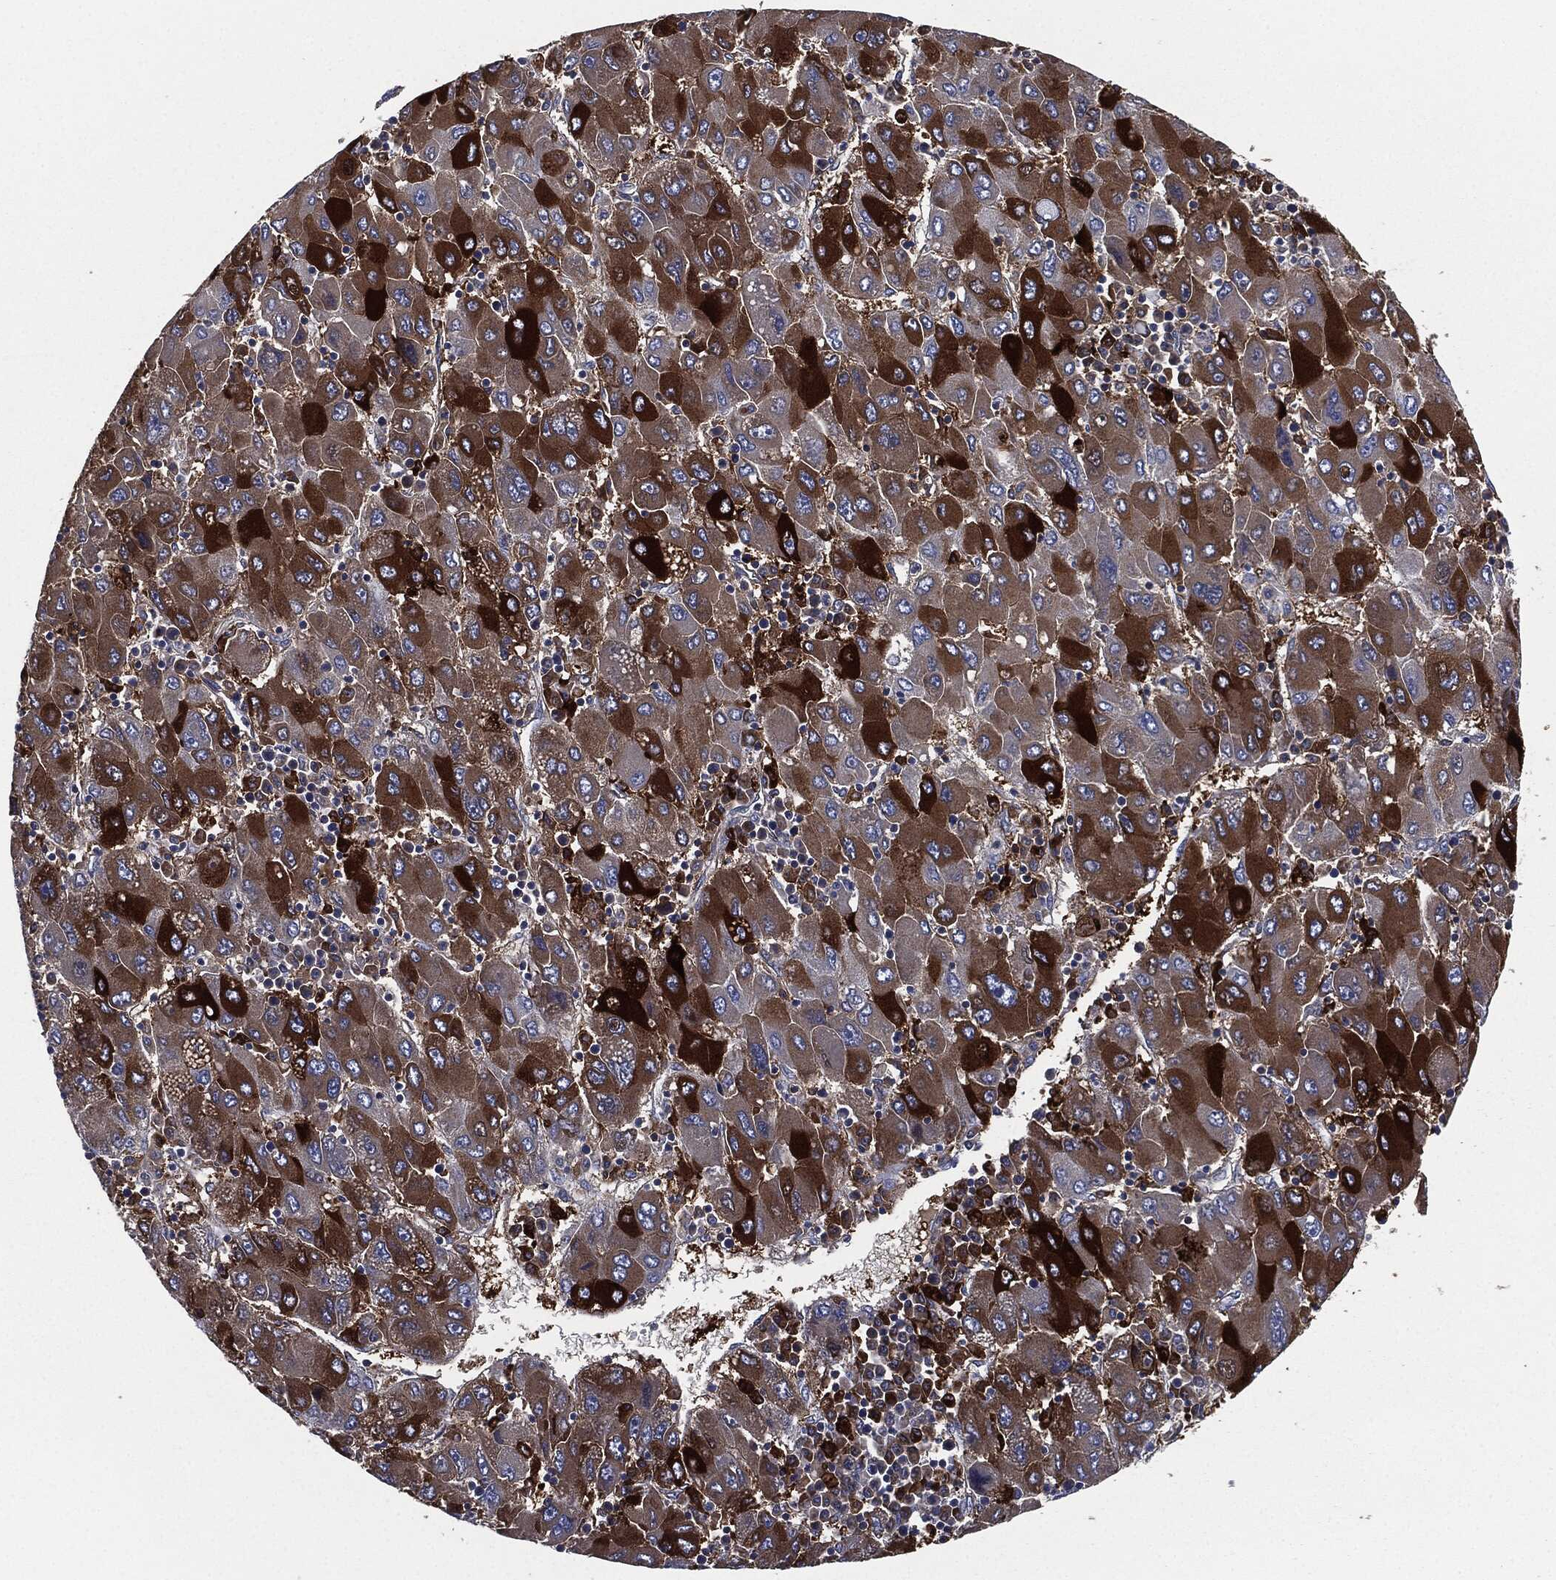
{"staining": {"intensity": "strong", "quantity": "25%-75%", "location": "cytoplasmic/membranous"}, "tissue": "liver cancer", "cell_type": "Tumor cells", "image_type": "cancer", "snomed": [{"axis": "morphology", "description": "Carcinoma, Hepatocellular, NOS"}, {"axis": "topography", "description": "Liver"}], "caption": "Immunohistochemistry (DAB) staining of human liver cancer demonstrates strong cytoplasmic/membranous protein positivity in about 25%-75% of tumor cells.", "gene": "TMEM11", "patient": {"sex": "male", "age": 75}}